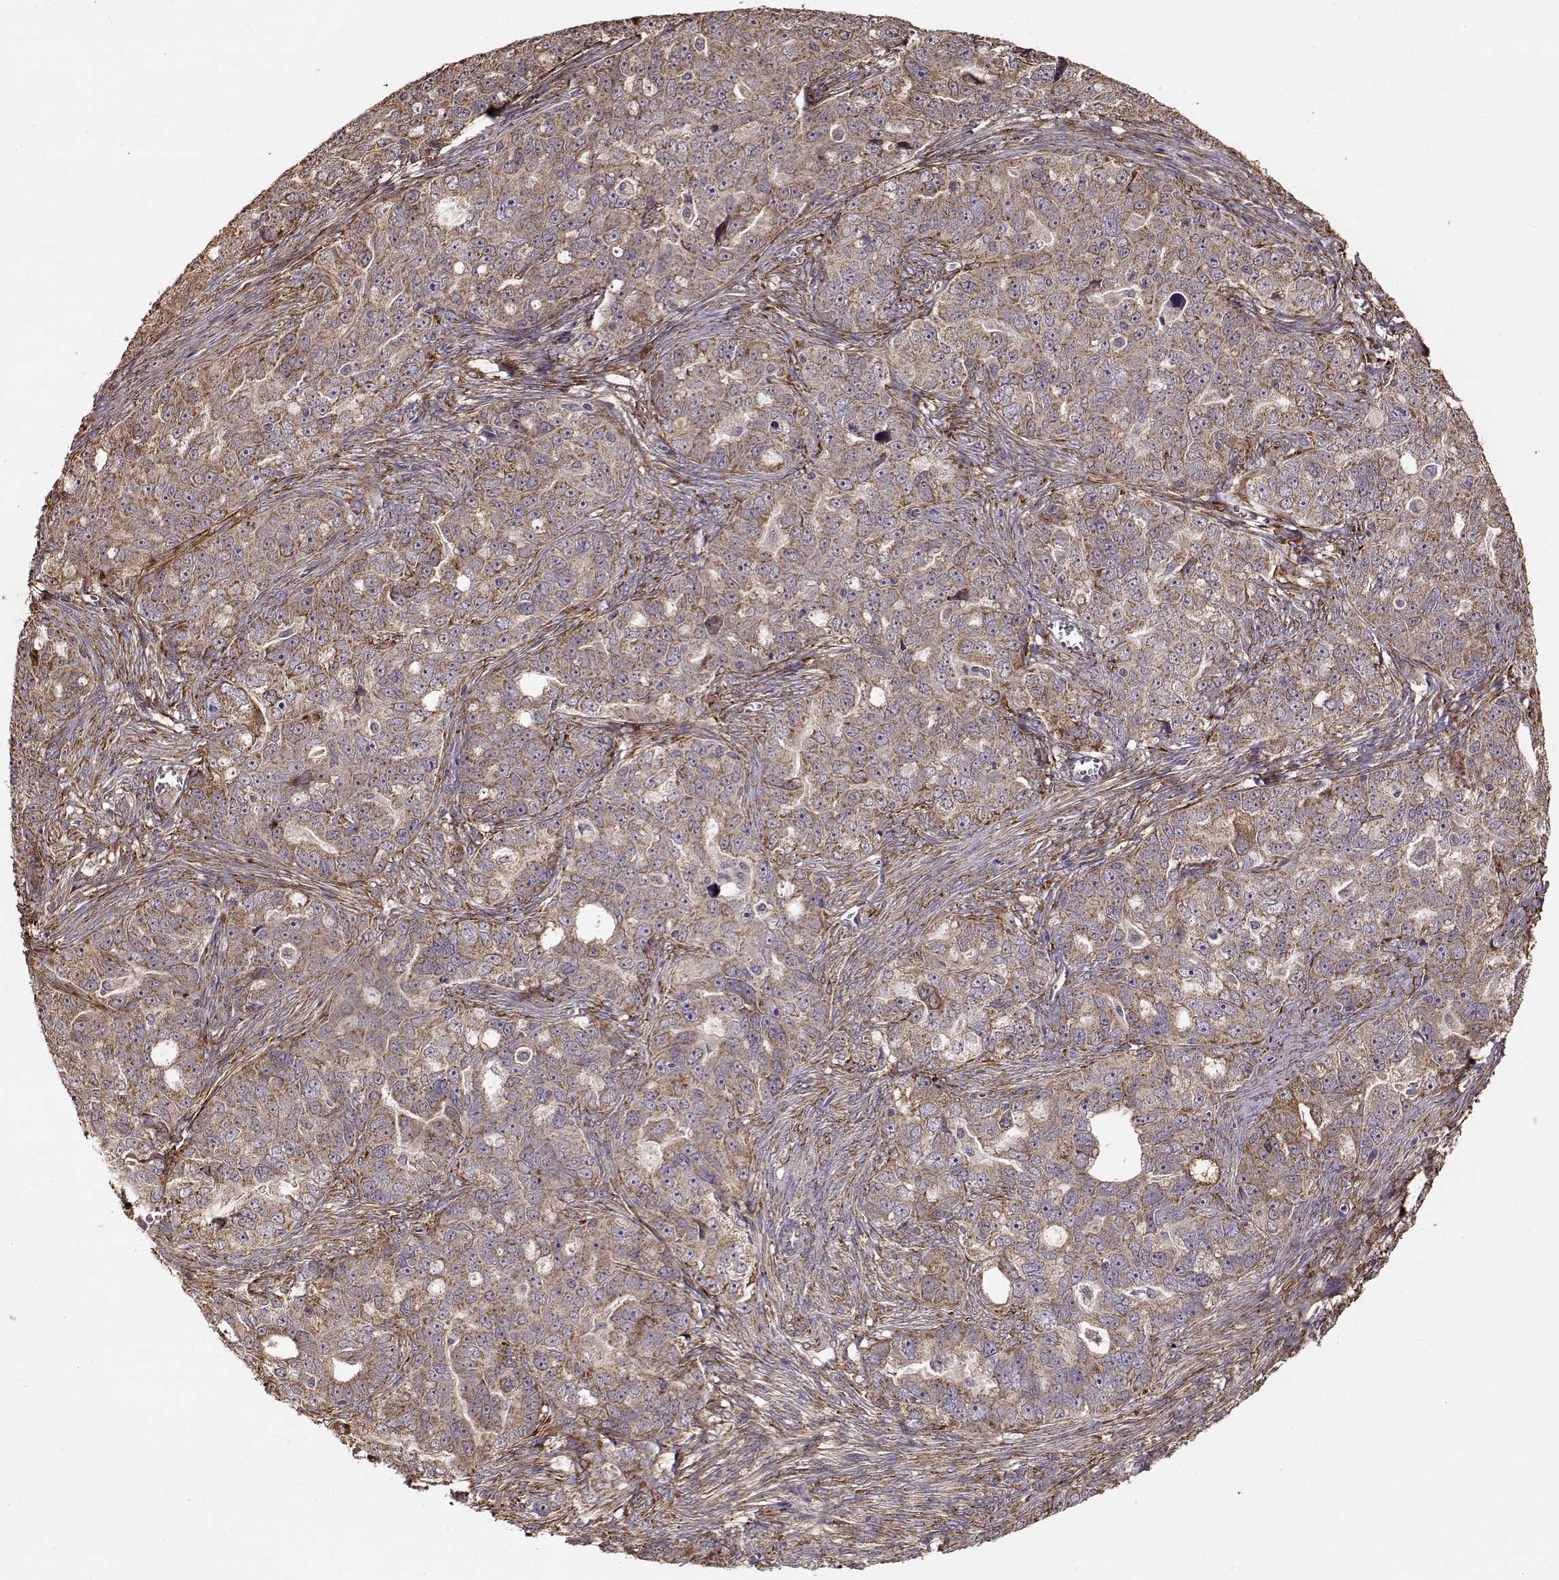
{"staining": {"intensity": "moderate", "quantity": ">75%", "location": "cytoplasmic/membranous"}, "tissue": "ovarian cancer", "cell_type": "Tumor cells", "image_type": "cancer", "snomed": [{"axis": "morphology", "description": "Cystadenocarcinoma, serous, NOS"}, {"axis": "topography", "description": "Ovary"}], "caption": "DAB immunohistochemical staining of human ovarian cancer (serous cystadenocarcinoma) demonstrates moderate cytoplasmic/membranous protein expression in approximately >75% of tumor cells. (IHC, brightfield microscopy, high magnification).", "gene": "IMMP1L", "patient": {"sex": "female", "age": 51}}